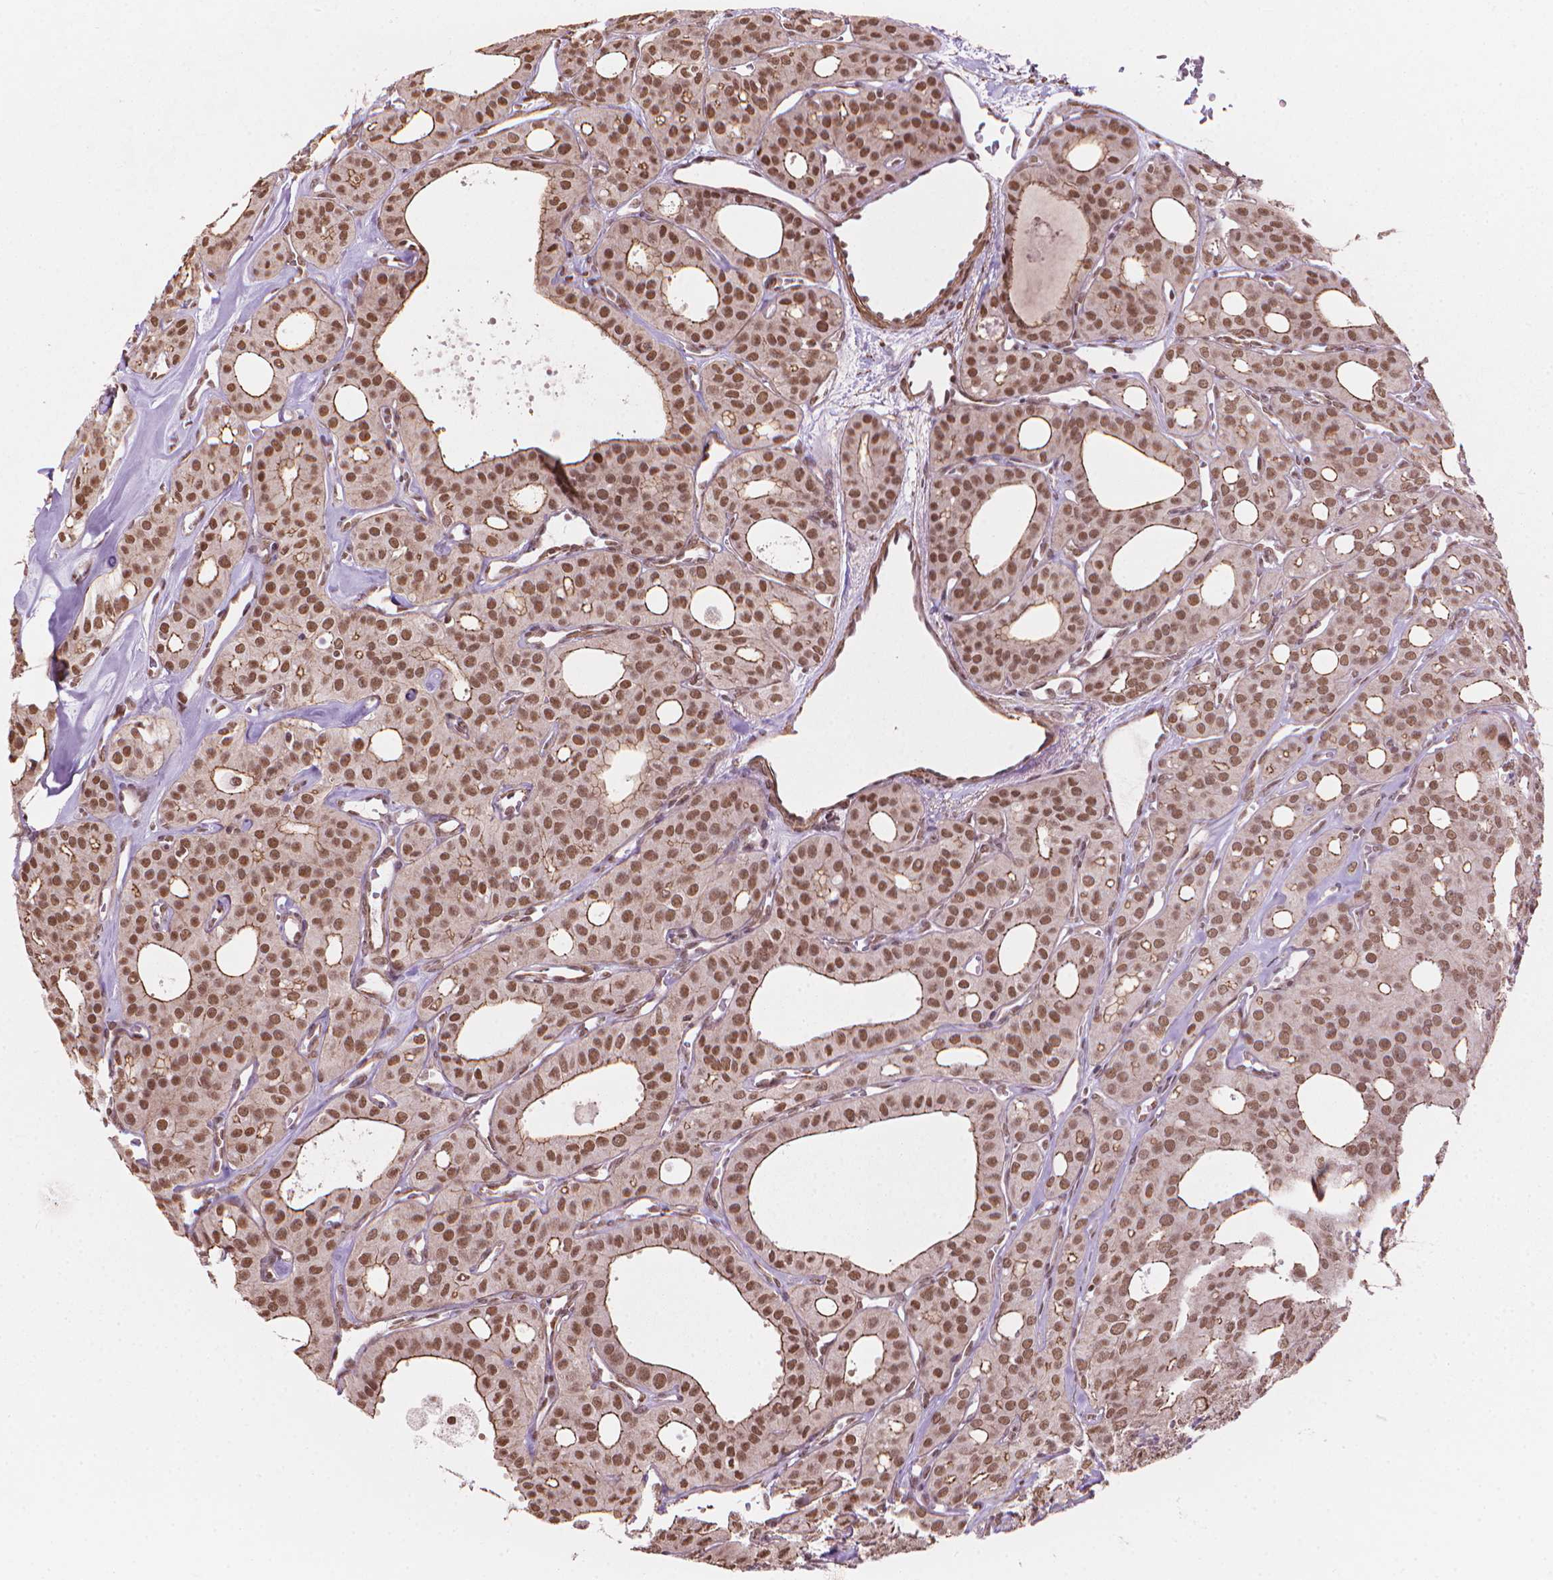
{"staining": {"intensity": "moderate", "quantity": ">75%", "location": "cytoplasmic/membranous,nuclear"}, "tissue": "thyroid cancer", "cell_type": "Tumor cells", "image_type": "cancer", "snomed": [{"axis": "morphology", "description": "Follicular adenoma carcinoma, NOS"}, {"axis": "topography", "description": "Thyroid gland"}], "caption": "Immunohistochemical staining of human thyroid cancer exhibits moderate cytoplasmic/membranous and nuclear protein positivity in approximately >75% of tumor cells. The staining is performed using DAB brown chromogen to label protein expression. The nuclei are counter-stained blue using hematoxylin.", "gene": "HOXD4", "patient": {"sex": "male", "age": 75}}